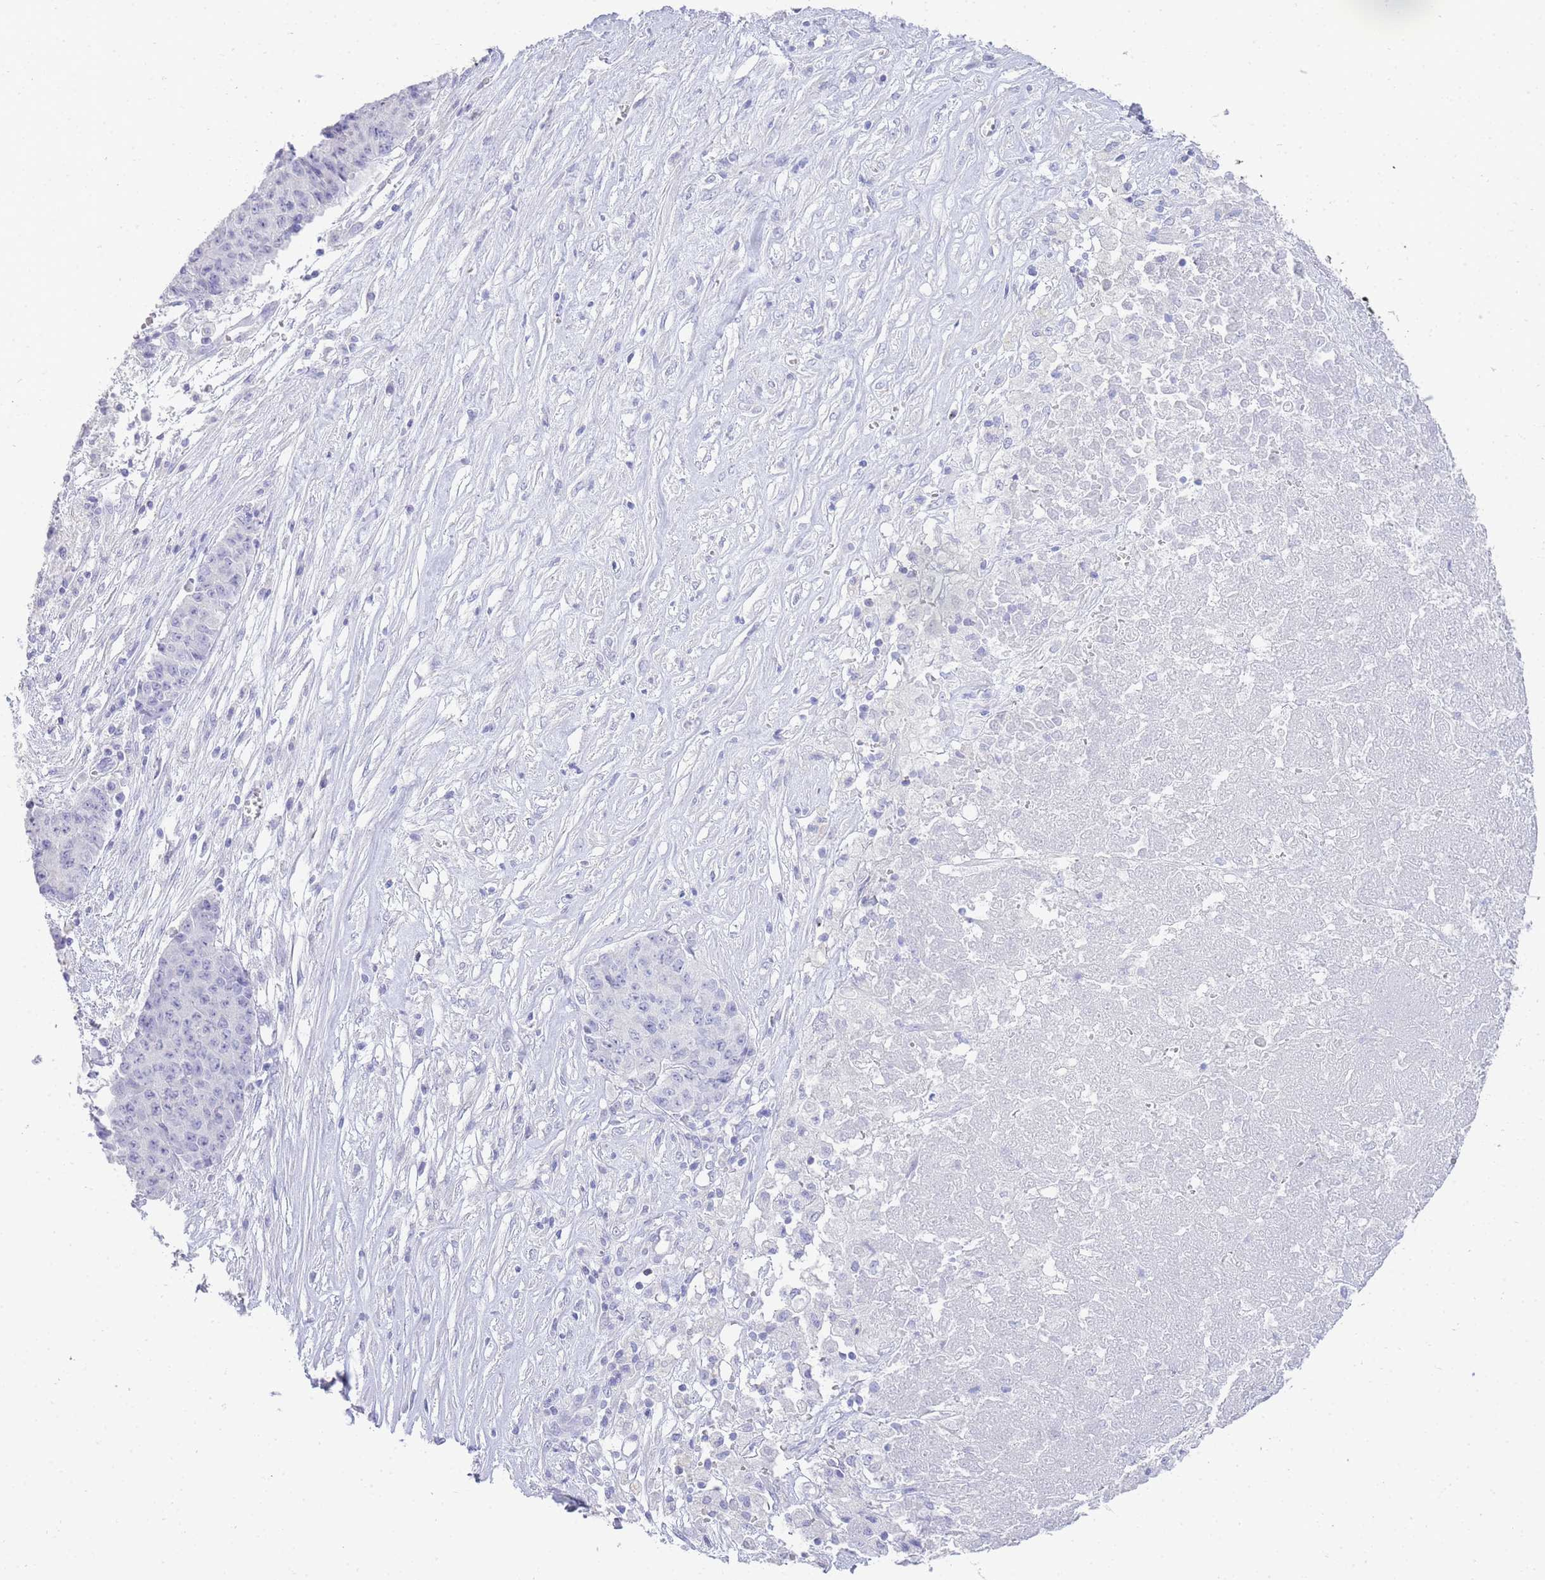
{"staining": {"intensity": "negative", "quantity": "none", "location": "none"}, "tissue": "ovarian cancer", "cell_type": "Tumor cells", "image_type": "cancer", "snomed": [{"axis": "morphology", "description": "Carcinoma, endometroid"}, {"axis": "topography", "description": "Ovary"}], "caption": "There is no significant positivity in tumor cells of endometroid carcinoma (ovarian).", "gene": "DPP4", "patient": {"sex": "female", "age": 42}}